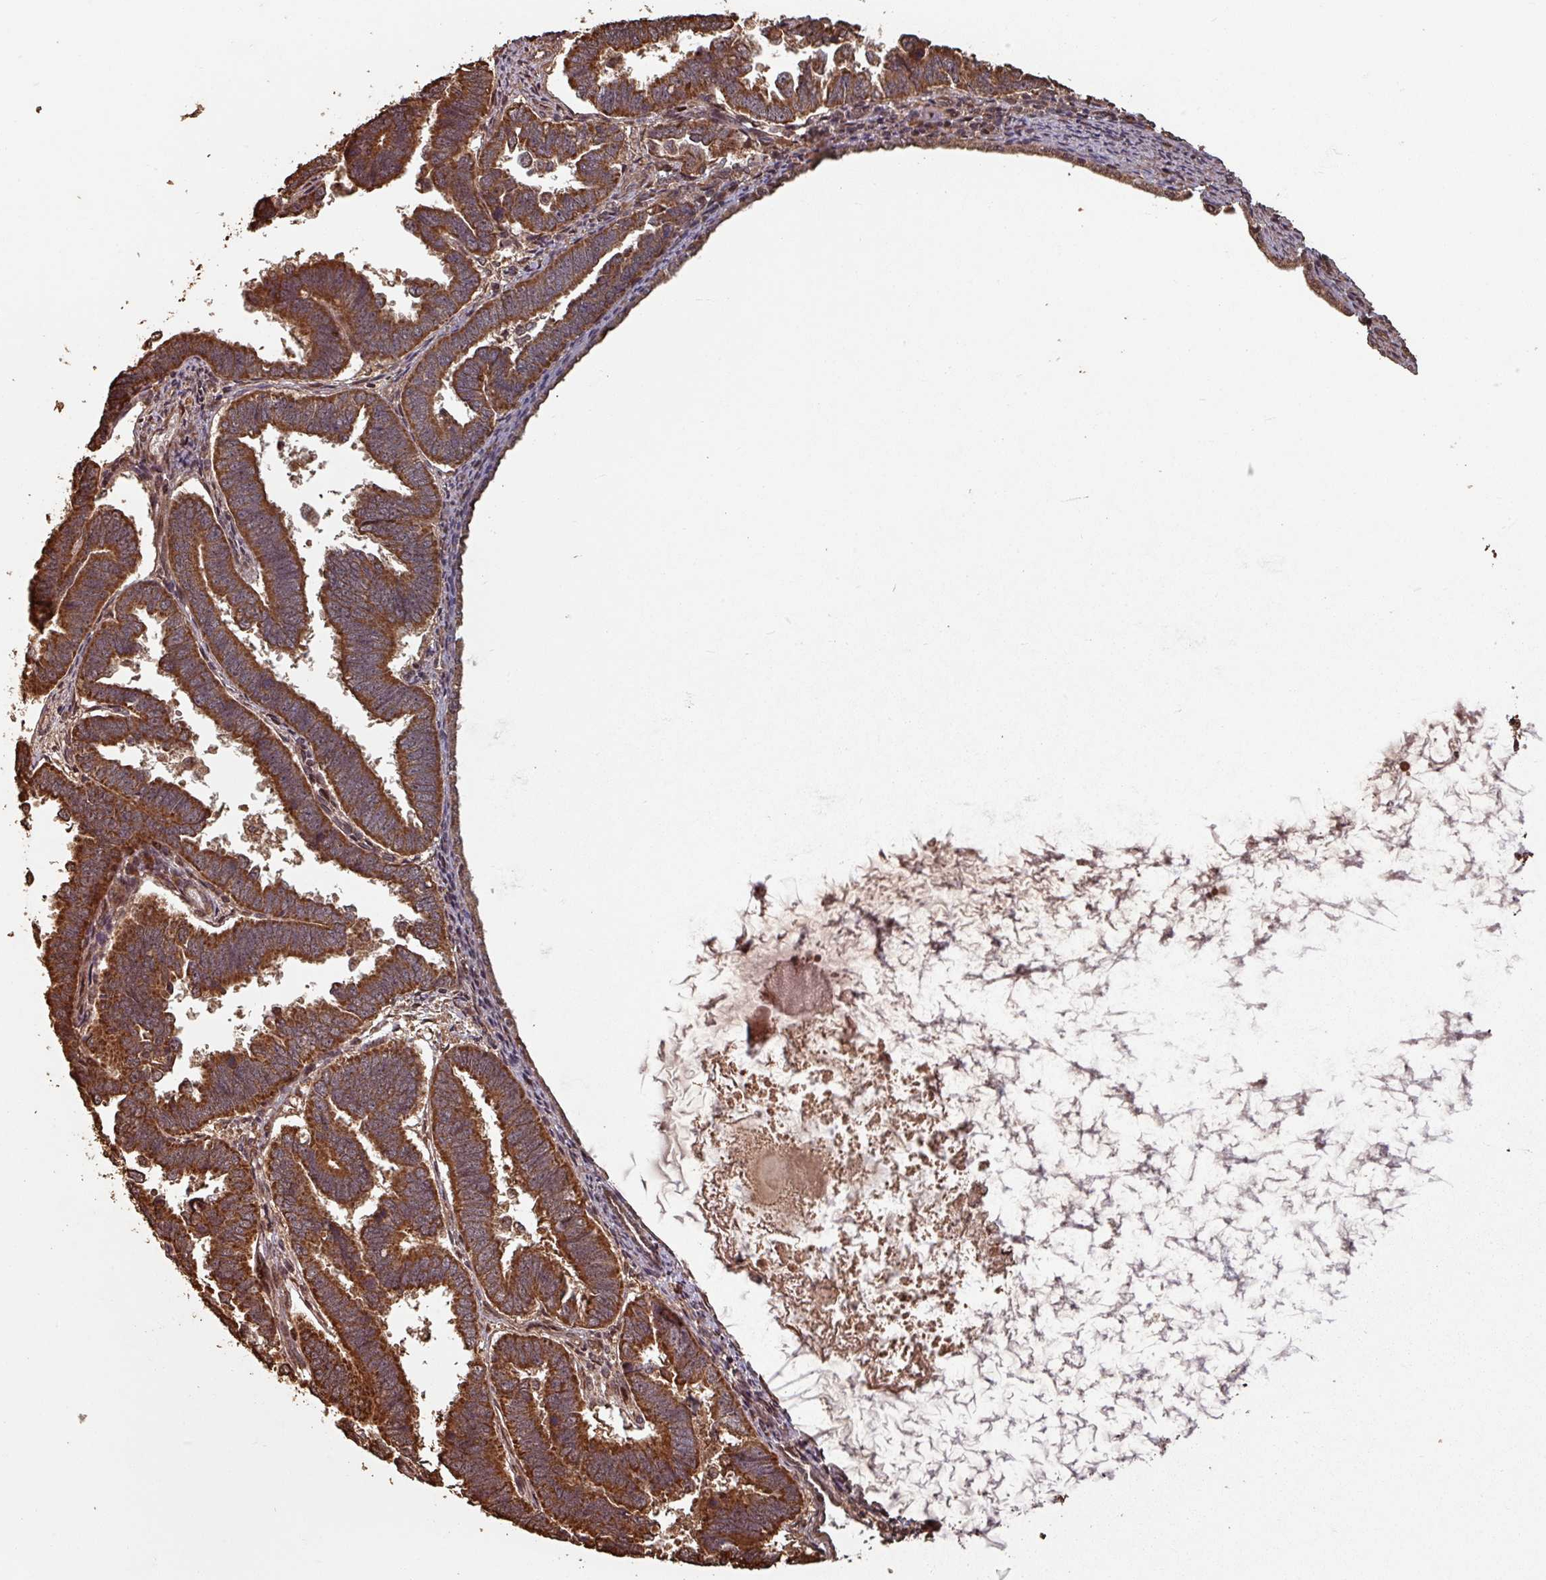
{"staining": {"intensity": "strong", "quantity": ">75%", "location": "cytoplasmic/membranous"}, "tissue": "endometrial cancer", "cell_type": "Tumor cells", "image_type": "cancer", "snomed": [{"axis": "morphology", "description": "Adenocarcinoma, NOS"}, {"axis": "topography", "description": "Endometrium"}], "caption": "Immunohistochemistry (IHC) image of neoplastic tissue: human endometrial cancer (adenocarcinoma) stained using immunohistochemistry displays high levels of strong protein expression localized specifically in the cytoplasmic/membranous of tumor cells, appearing as a cytoplasmic/membranous brown color.", "gene": "EID1", "patient": {"sex": "female", "age": 75}}